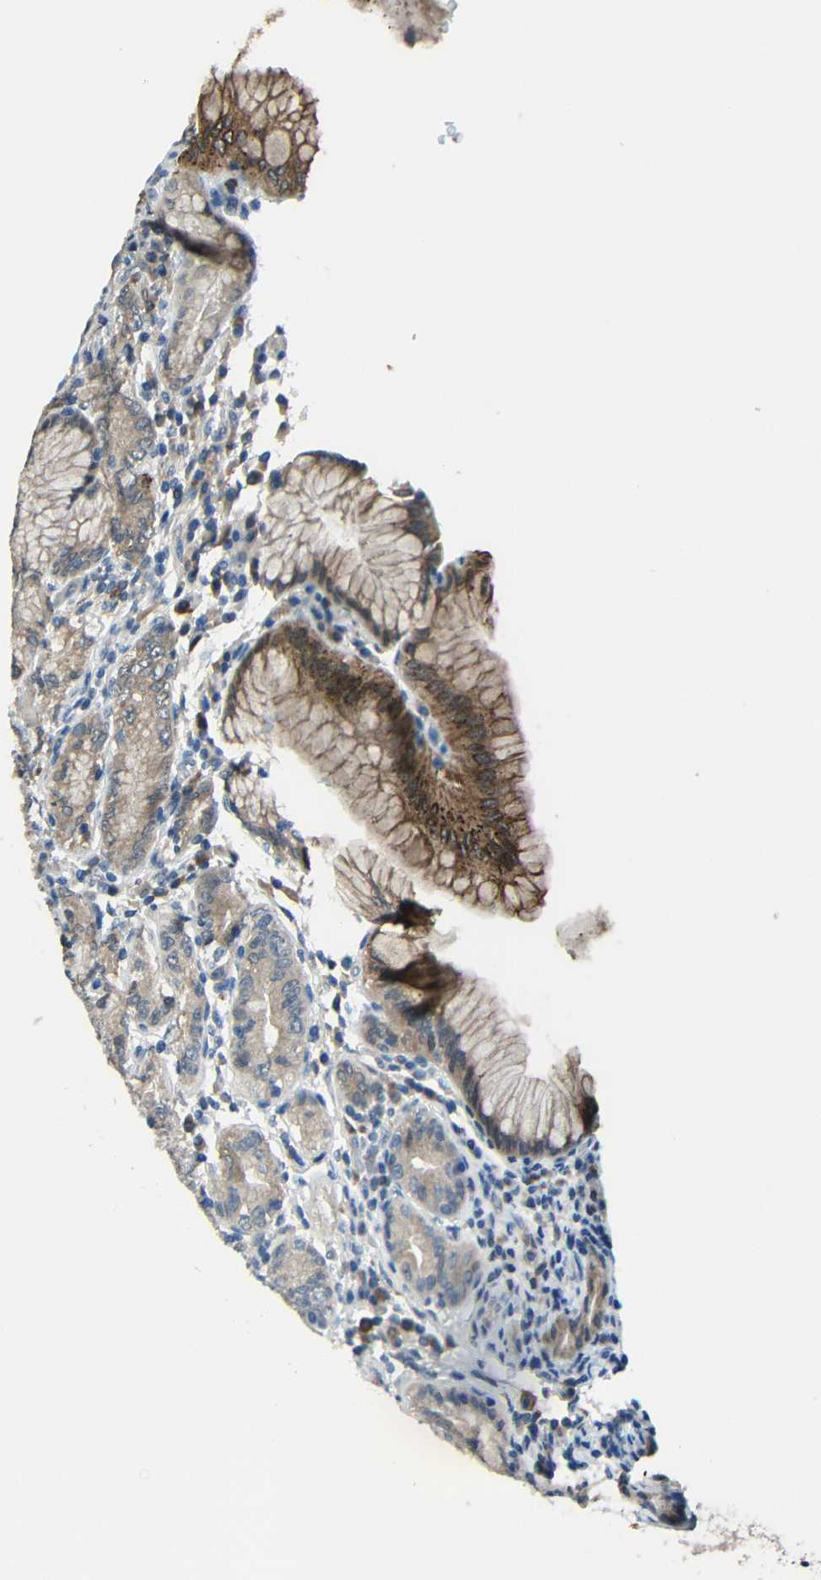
{"staining": {"intensity": "moderate", "quantity": "<25%", "location": "cytoplasmic/membranous"}, "tissue": "stomach", "cell_type": "Glandular cells", "image_type": "normal", "snomed": [{"axis": "morphology", "description": "Normal tissue, NOS"}, {"axis": "topography", "description": "Stomach, lower"}], "caption": "Protein expression analysis of benign stomach reveals moderate cytoplasmic/membranous staining in approximately <25% of glandular cells.", "gene": "STBD1", "patient": {"sex": "male", "age": 52}}